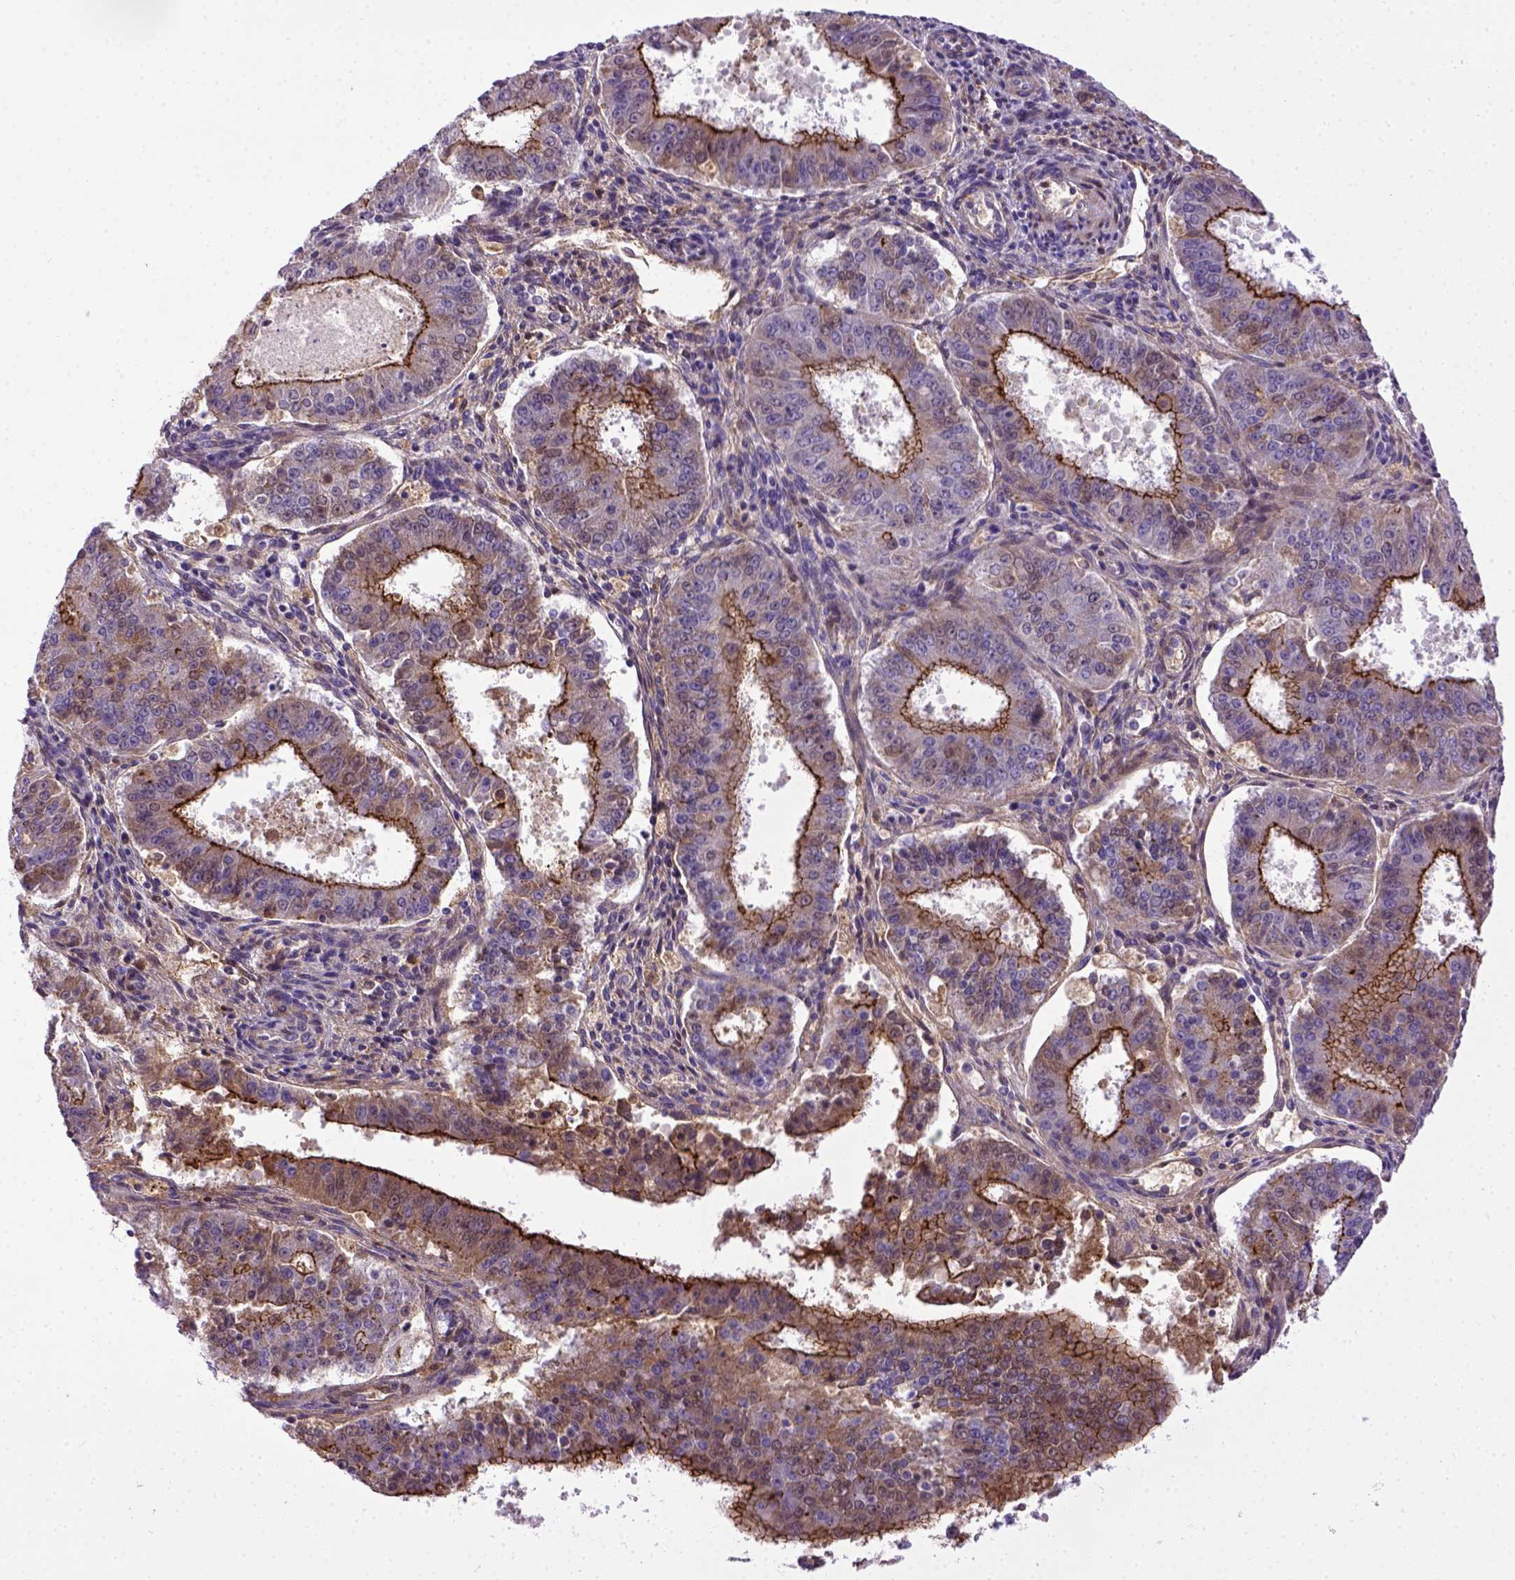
{"staining": {"intensity": "strong", "quantity": ">75%", "location": "cytoplasmic/membranous"}, "tissue": "ovarian cancer", "cell_type": "Tumor cells", "image_type": "cancer", "snomed": [{"axis": "morphology", "description": "Carcinoma, endometroid"}, {"axis": "topography", "description": "Ovary"}], "caption": "DAB immunohistochemical staining of human ovarian cancer displays strong cytoplasmic/membranous protein staining in about >75% of tumor cells.", "gene": "CDH1", "patient": {"sex": "female", "age": 42}}